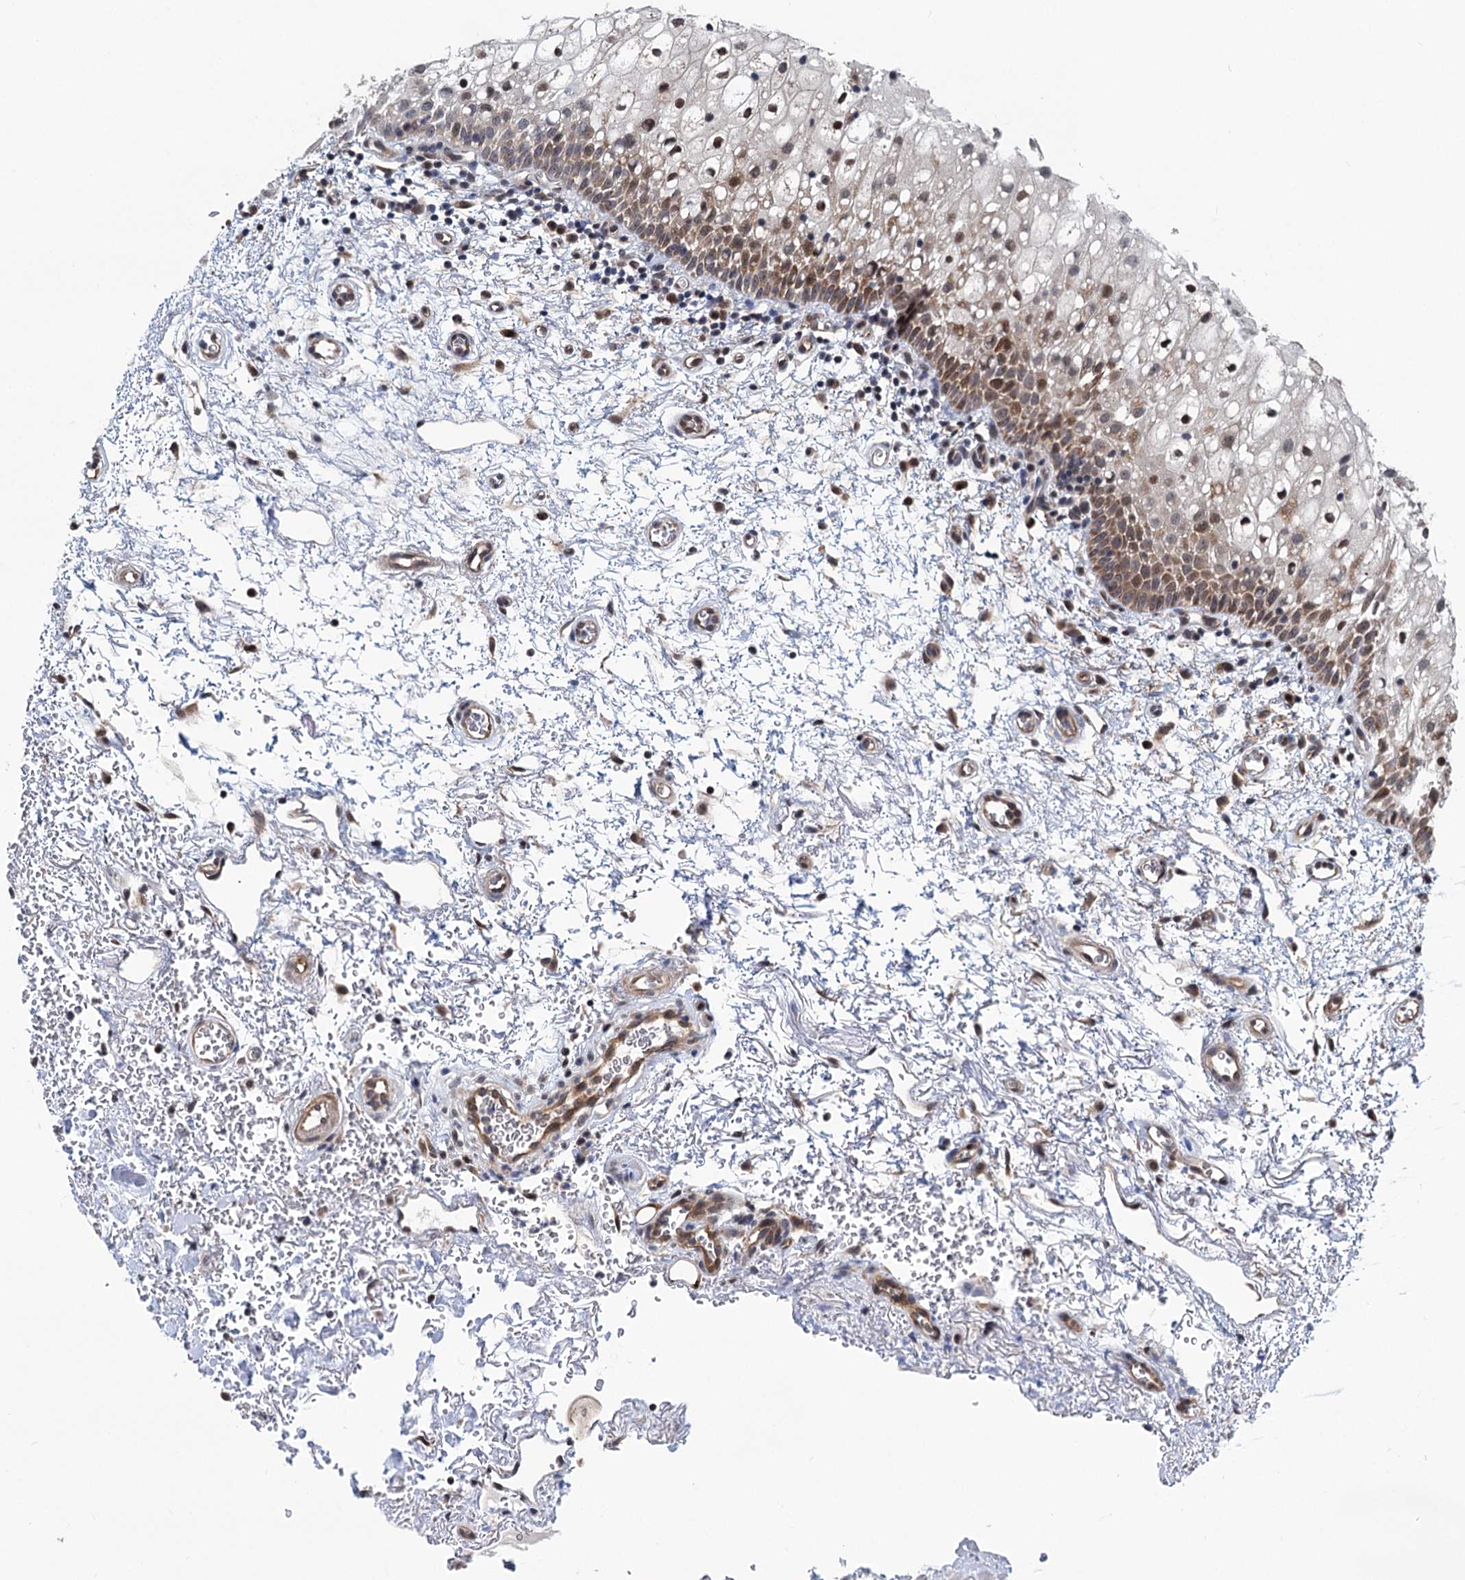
{"staining": {"intensity": "moderate", "quantity": ">75%", "location": "nuclear"}, "tissue": "oral mucosa", "cell_type": "Squamous epithelial cells", "image_type": "normal", "snomed": [{"axis": "morphology", "description": "Normal tissue, NOS"}, {"axis": "morphology", "description": "Squamous cell carcinoma, NOS"}, {"axis": "topography", "description": "Oral tissue"}, {"axis": "topography", "description": "Head-Neck"}], "caption": "Benign oral mucosa demonstrates moderate nuclear staining in approximately >75% of squamous epithelial cells.", "gene": "GPBP1", "patient": {"sex": "male", "age": 68}}